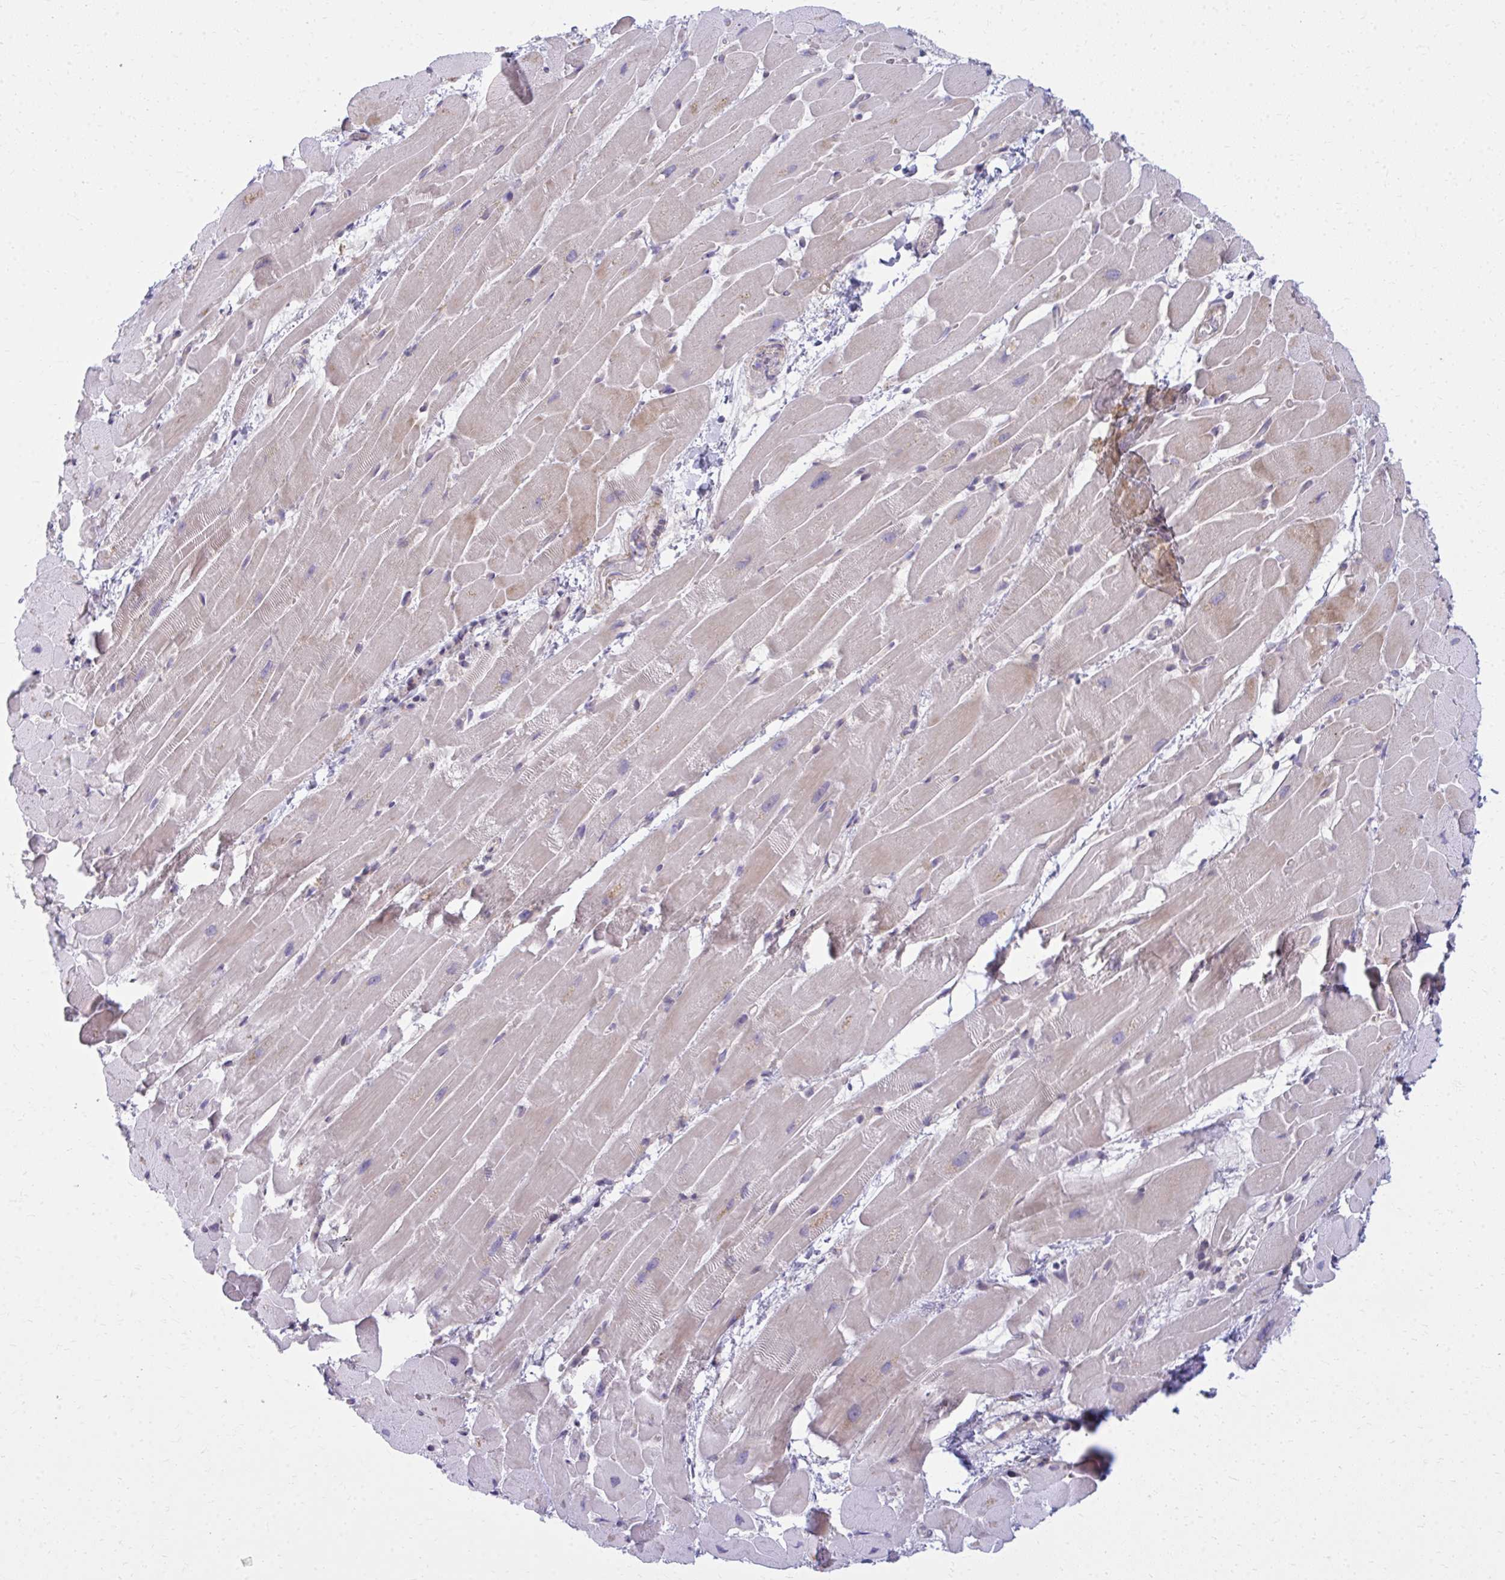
{"staining": {"intensity": "moderate", "quantity": "<25%", "location": "cytoplasmic/membranous"}, "tissue": "heart muscle", "cell_type": "Cardiomyocytes", "image_type": "normal", "snomed": [{"axis": "morphology", "description": "Normal tissue, NOS"}, {"axis": "topography", "description": "Heart"}], "caption": "This is a photomicrograph of immunohistochemistry staining of unremarkable heart muscle, which shows moderate expression in the cytoplasmic/membranous of cardiomyocytes.", "gene": "CEMP1", "patient": {"sex": "male", "age": 37}}